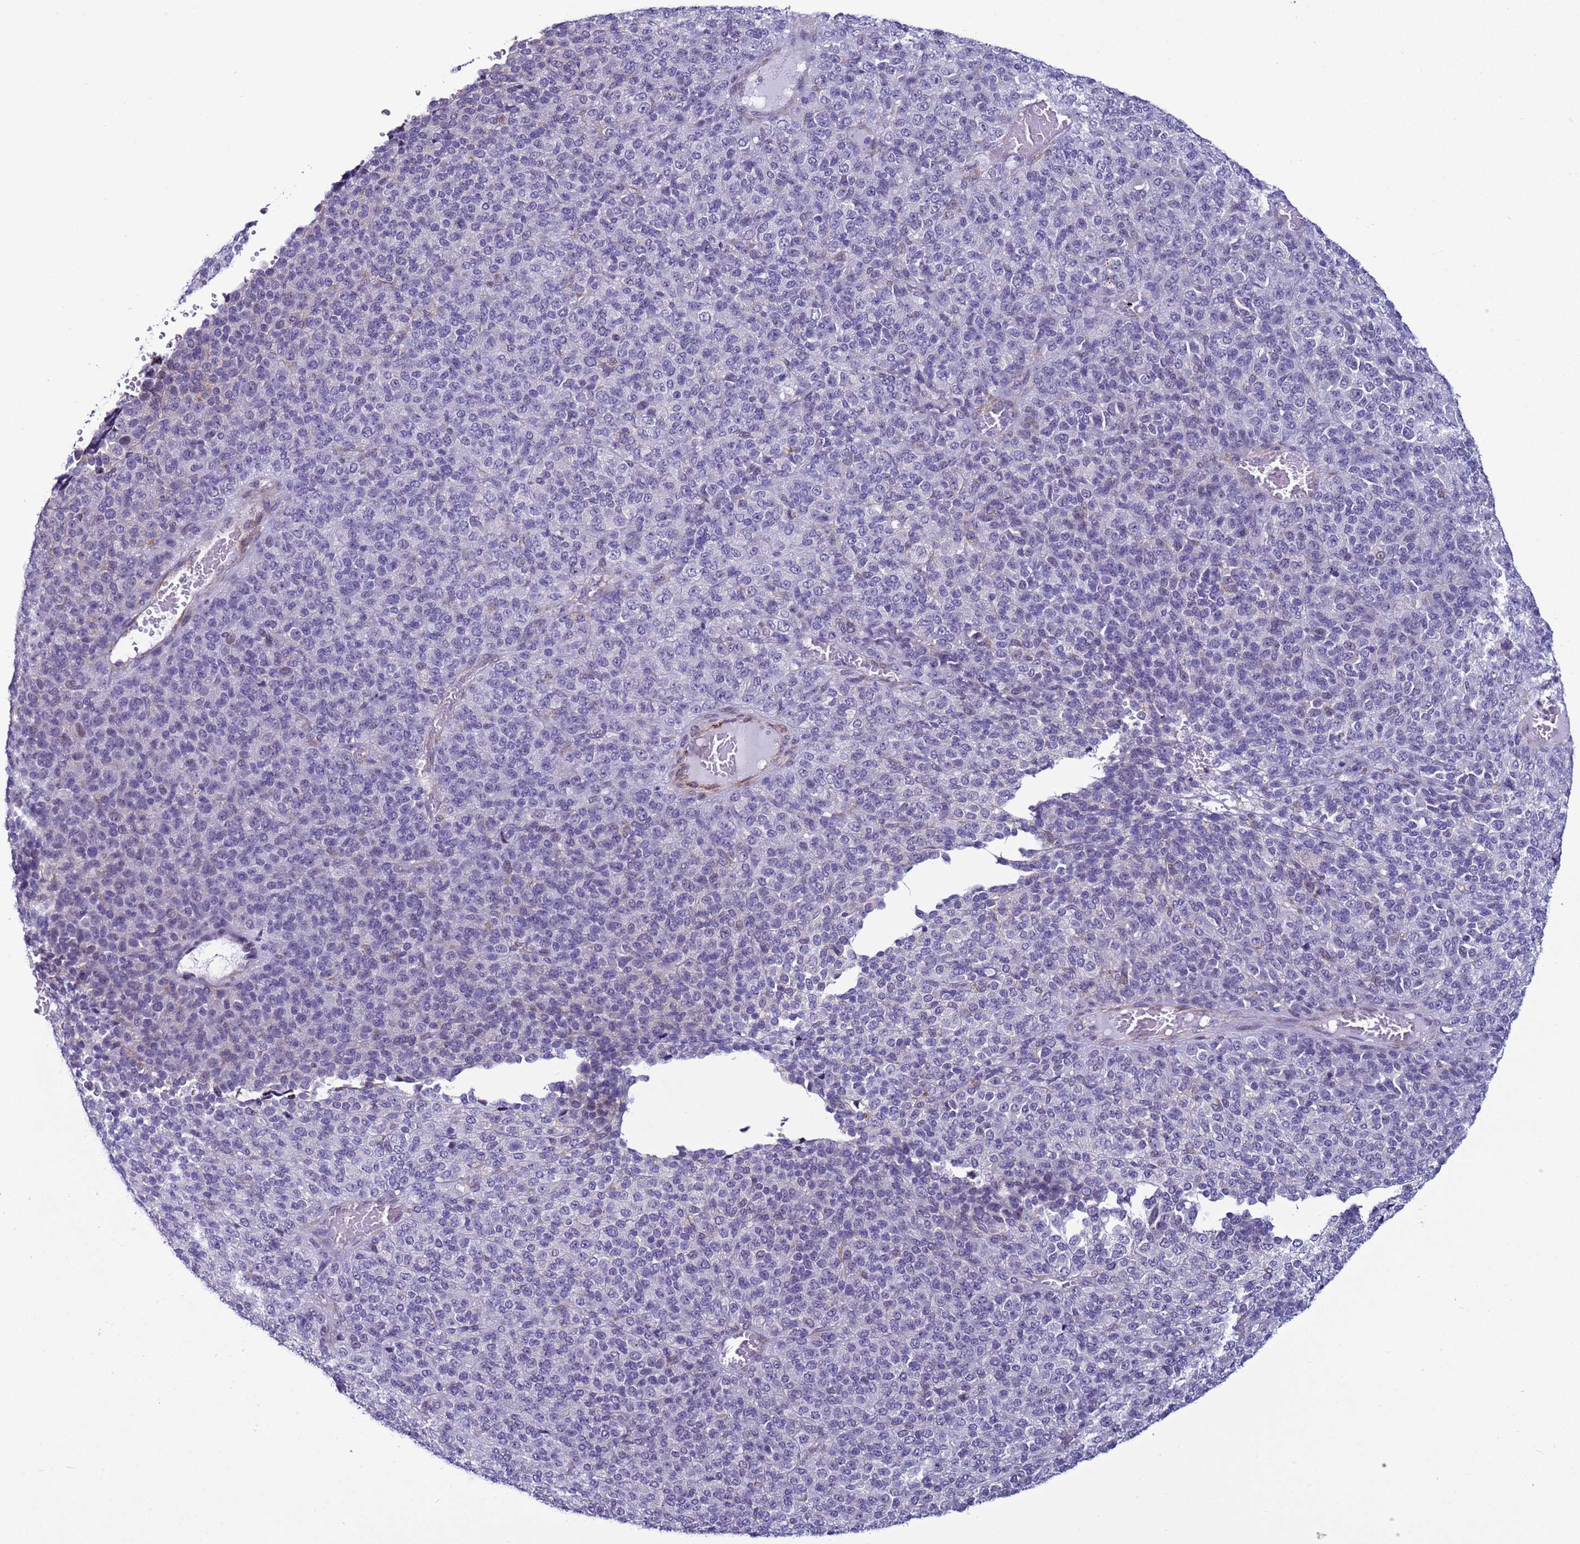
{"staining": {"intensity": "negative", "quantity": "none", "location": "none"}, "tissue": "melanoma", "cell_type": "Tumor cells", "image_type": "cancer", "snomed": [{"axis": "morphology", "description": "Malignant melanoma, Metastatic site"}, {"axis": "topography", "description": "Brain"}], "caption": "There is no significant expression in tumor cells of melanoma.", "gene": "LRRC10B", "patient": {"sex": "female", "age": 56}}